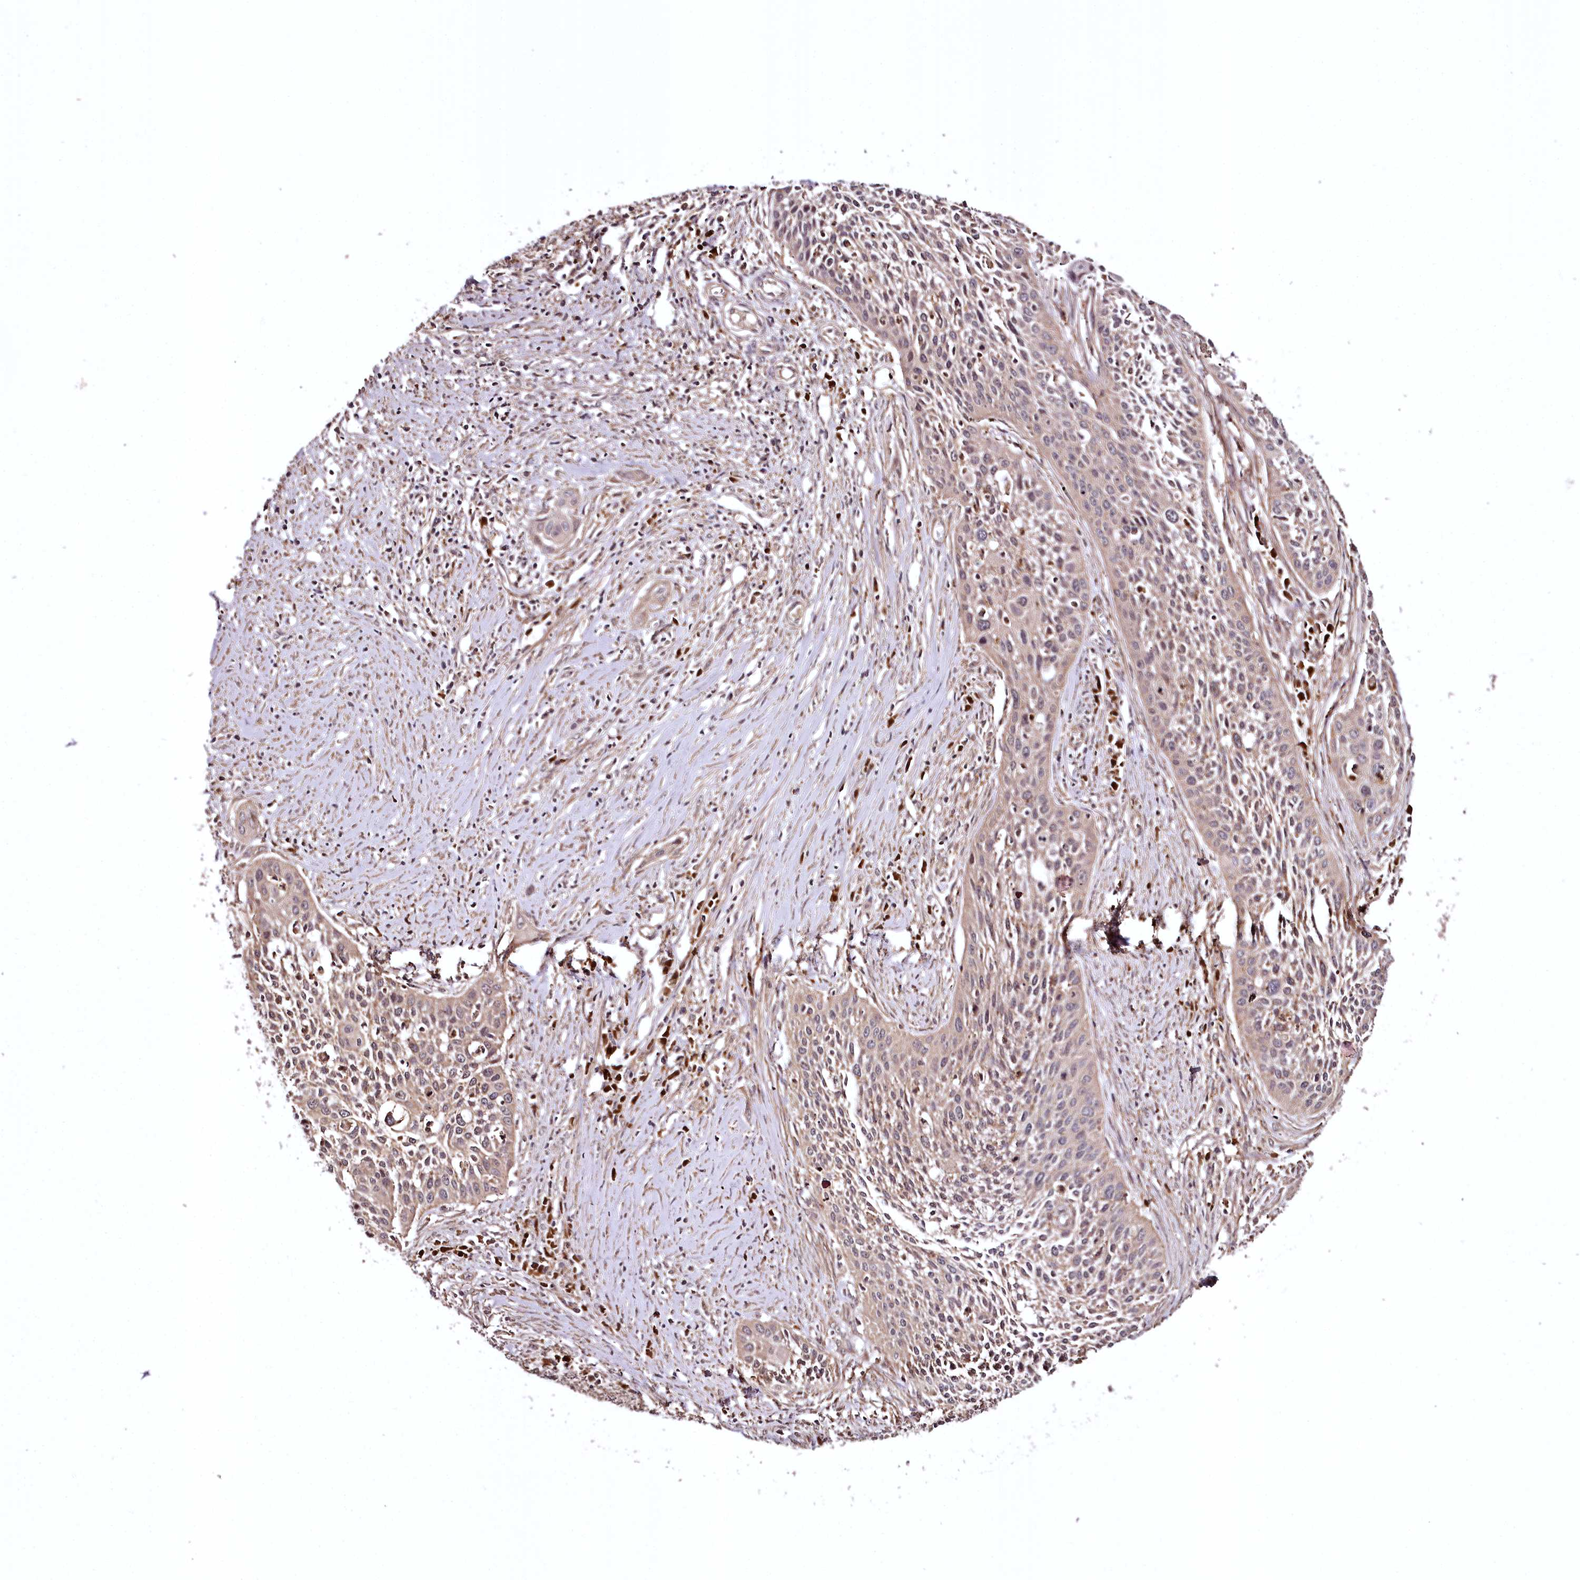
{"staining": {"intensity": "weak", "quantity": "25%-75%", "location": "cytoplasmic/membranous"}, "tissue": "cervical cancer", "cell_type": "Tumor cells", "image_type": "cancer", "snomed": [{"axis": "morphology", "description": "Squamous cell carcinoma, NOS"}, {"axis": "topography", "description": "Cervix"}], "caption": "This is an image of IHC staining of cervical cancer (squamous cell carcinoma), which shows weak expression in the cytoplasmic/membranous of tumor cells.", "gene": "TTC12", "patient": {"sex": "female", "age": 34}}